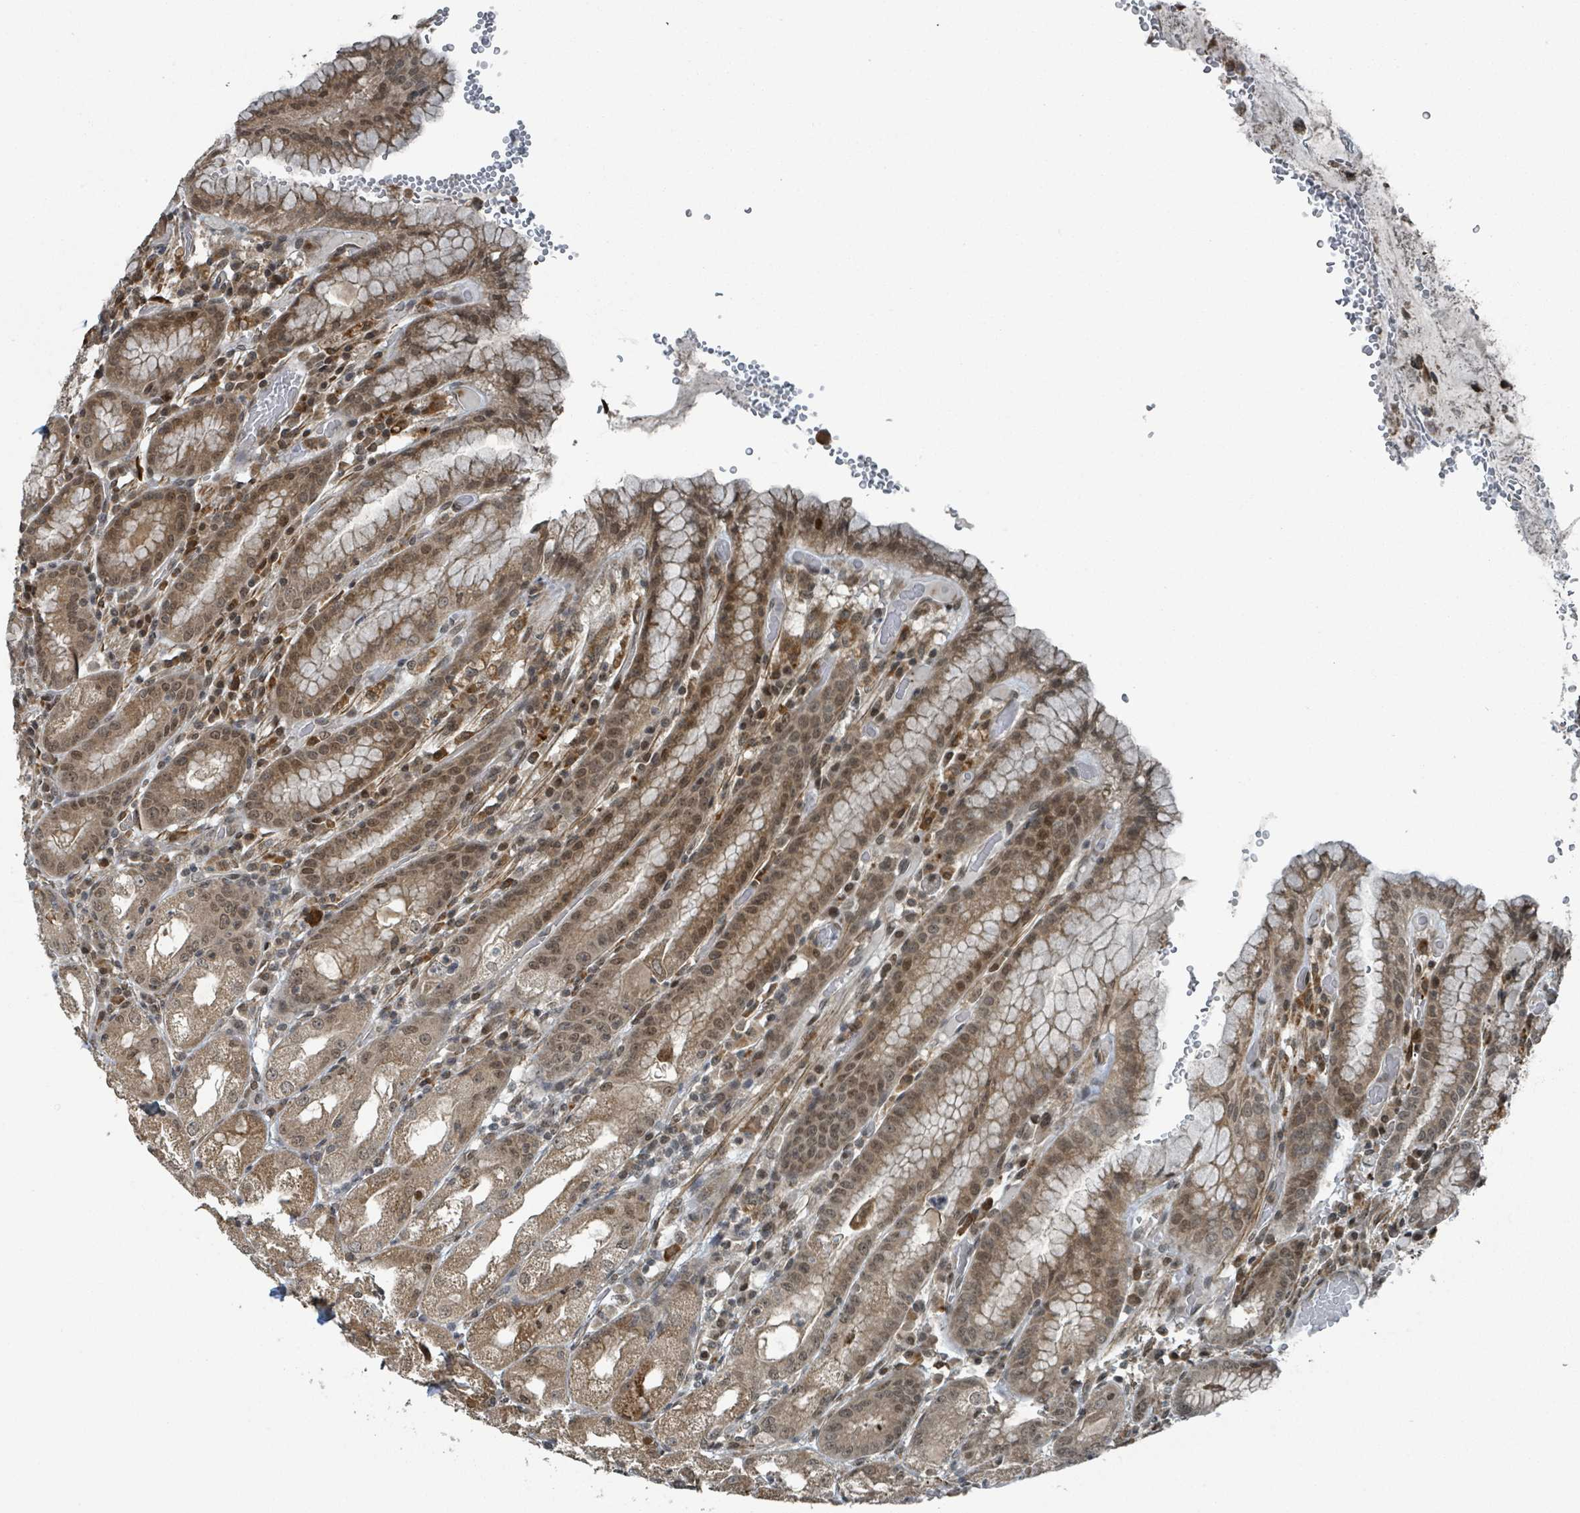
{"staining": {"intensity": "strong", "quantity": ">75%", "location": "cytoplasmic/membranous,nuclear"}, "tissue": "stomach", "cell_type": "Glandular cells", "image_type": "normal", "snomed": [{"axis": "morphology", "description": "Normal tissue, NOS"}, {"axis": "topography", "description": "Stomach, upper"}], "caption": "Strong cytoplasmic/membranous,nuclear expression for a protein is seen in about >75% of glandular cells of normal stomach using IHC.", "gene": "PHIP", "patient": {"sex": "male", "age": 52}}